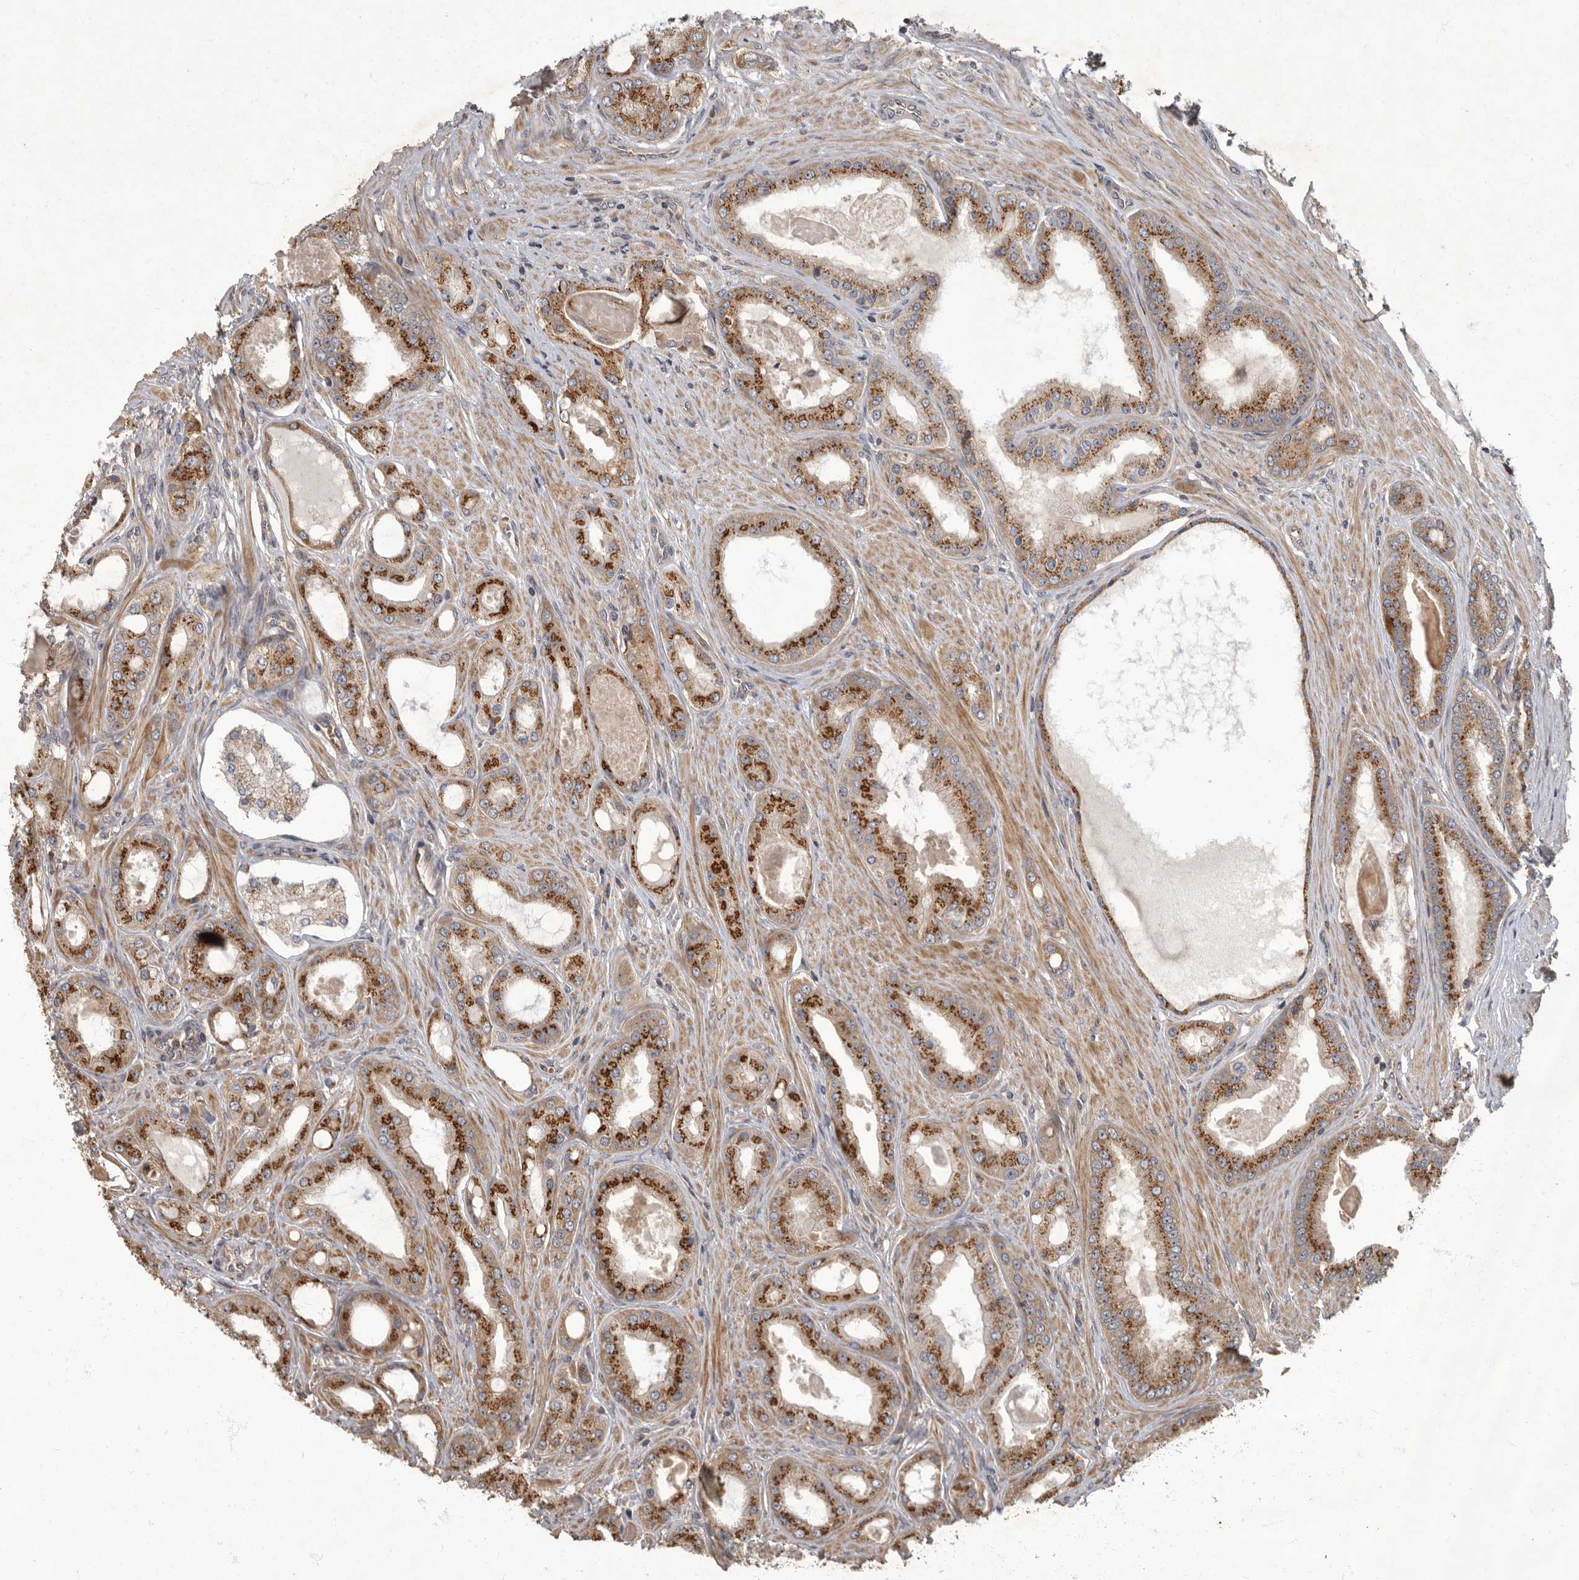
{"staining": {"intensity": "strong", "quantity": ">75%", "location": "cytoplasmic/membranous"}, "tissue": "prostate cancer", "cell_type": "Tumor cells", "image_type": "cancer", "snomed": [{"axis": "morphology", "description": "Adenocarcinoma, High grade"}, {"axis": "topography", "description": "Prostate"}], "caption": "An image of human prostate cancer (high-grade adenocarcinoma) stained for a protein shows strong cytoplasmic/membranous brown staining in tumor cells.", "gene": "IQCK", "patient": {"sex": "male", "age": 60}}